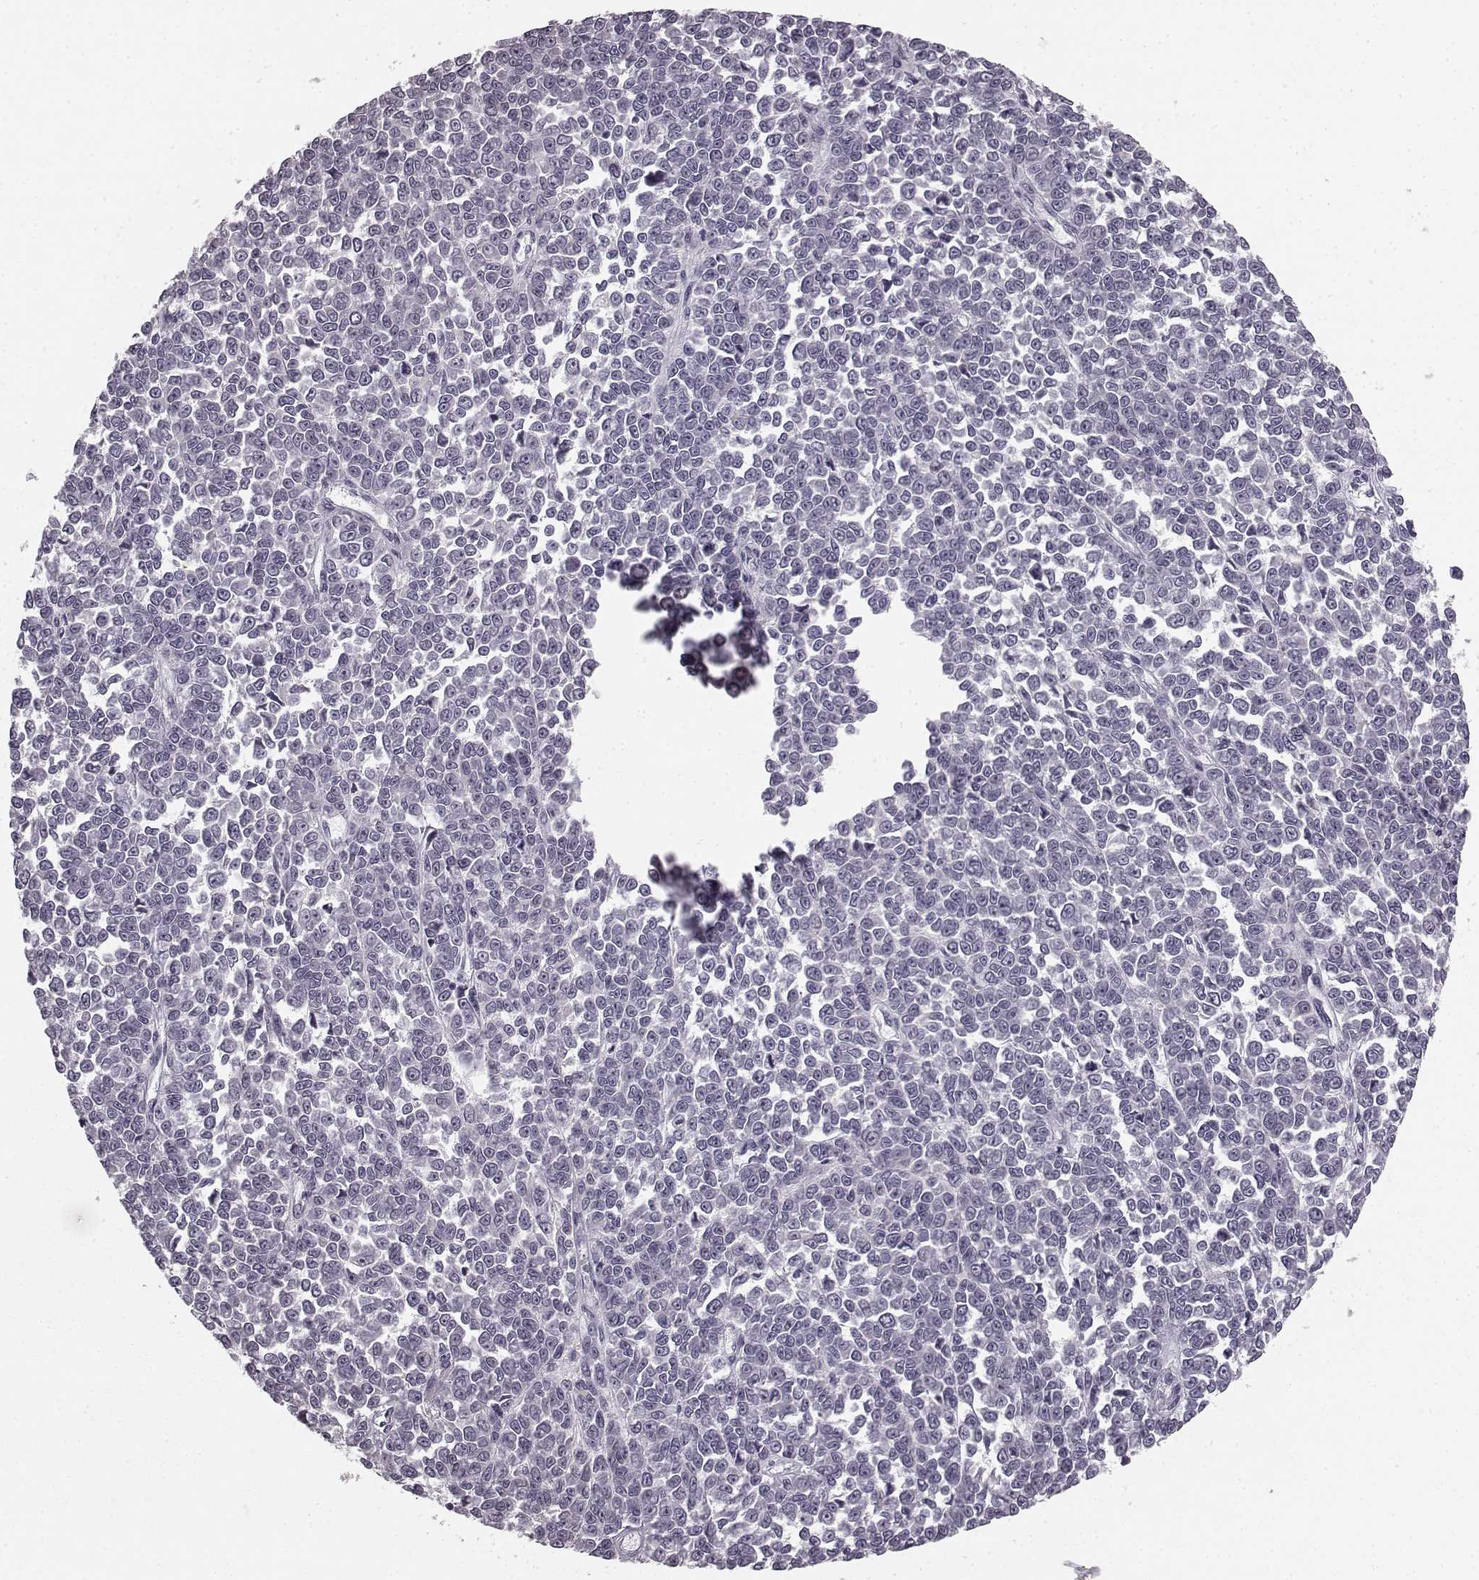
{"staining": {"intensity": "negative", "quantity": "none", "location": "none"}, "tissue": "melanoma", "cell_type": "Tumor cells", "image_type": "cancer", "snomed": [{"axis": "morphology", "description": "Malignant melanoma, NOS"}, {"axis": "topography", "description": "Skin"}], "caption": "The immunohistochemistry (IHC) photomicrograph has no significant expression in tumor cells of malignant melanoma tissue. (Brightfield microscopy of DAB (3,3'-diaminobenzidine) immunohistochemistry (IHC) at high magnification).", "gene": "FAM234B", "patient": {"sex": "female", "age": 95}}